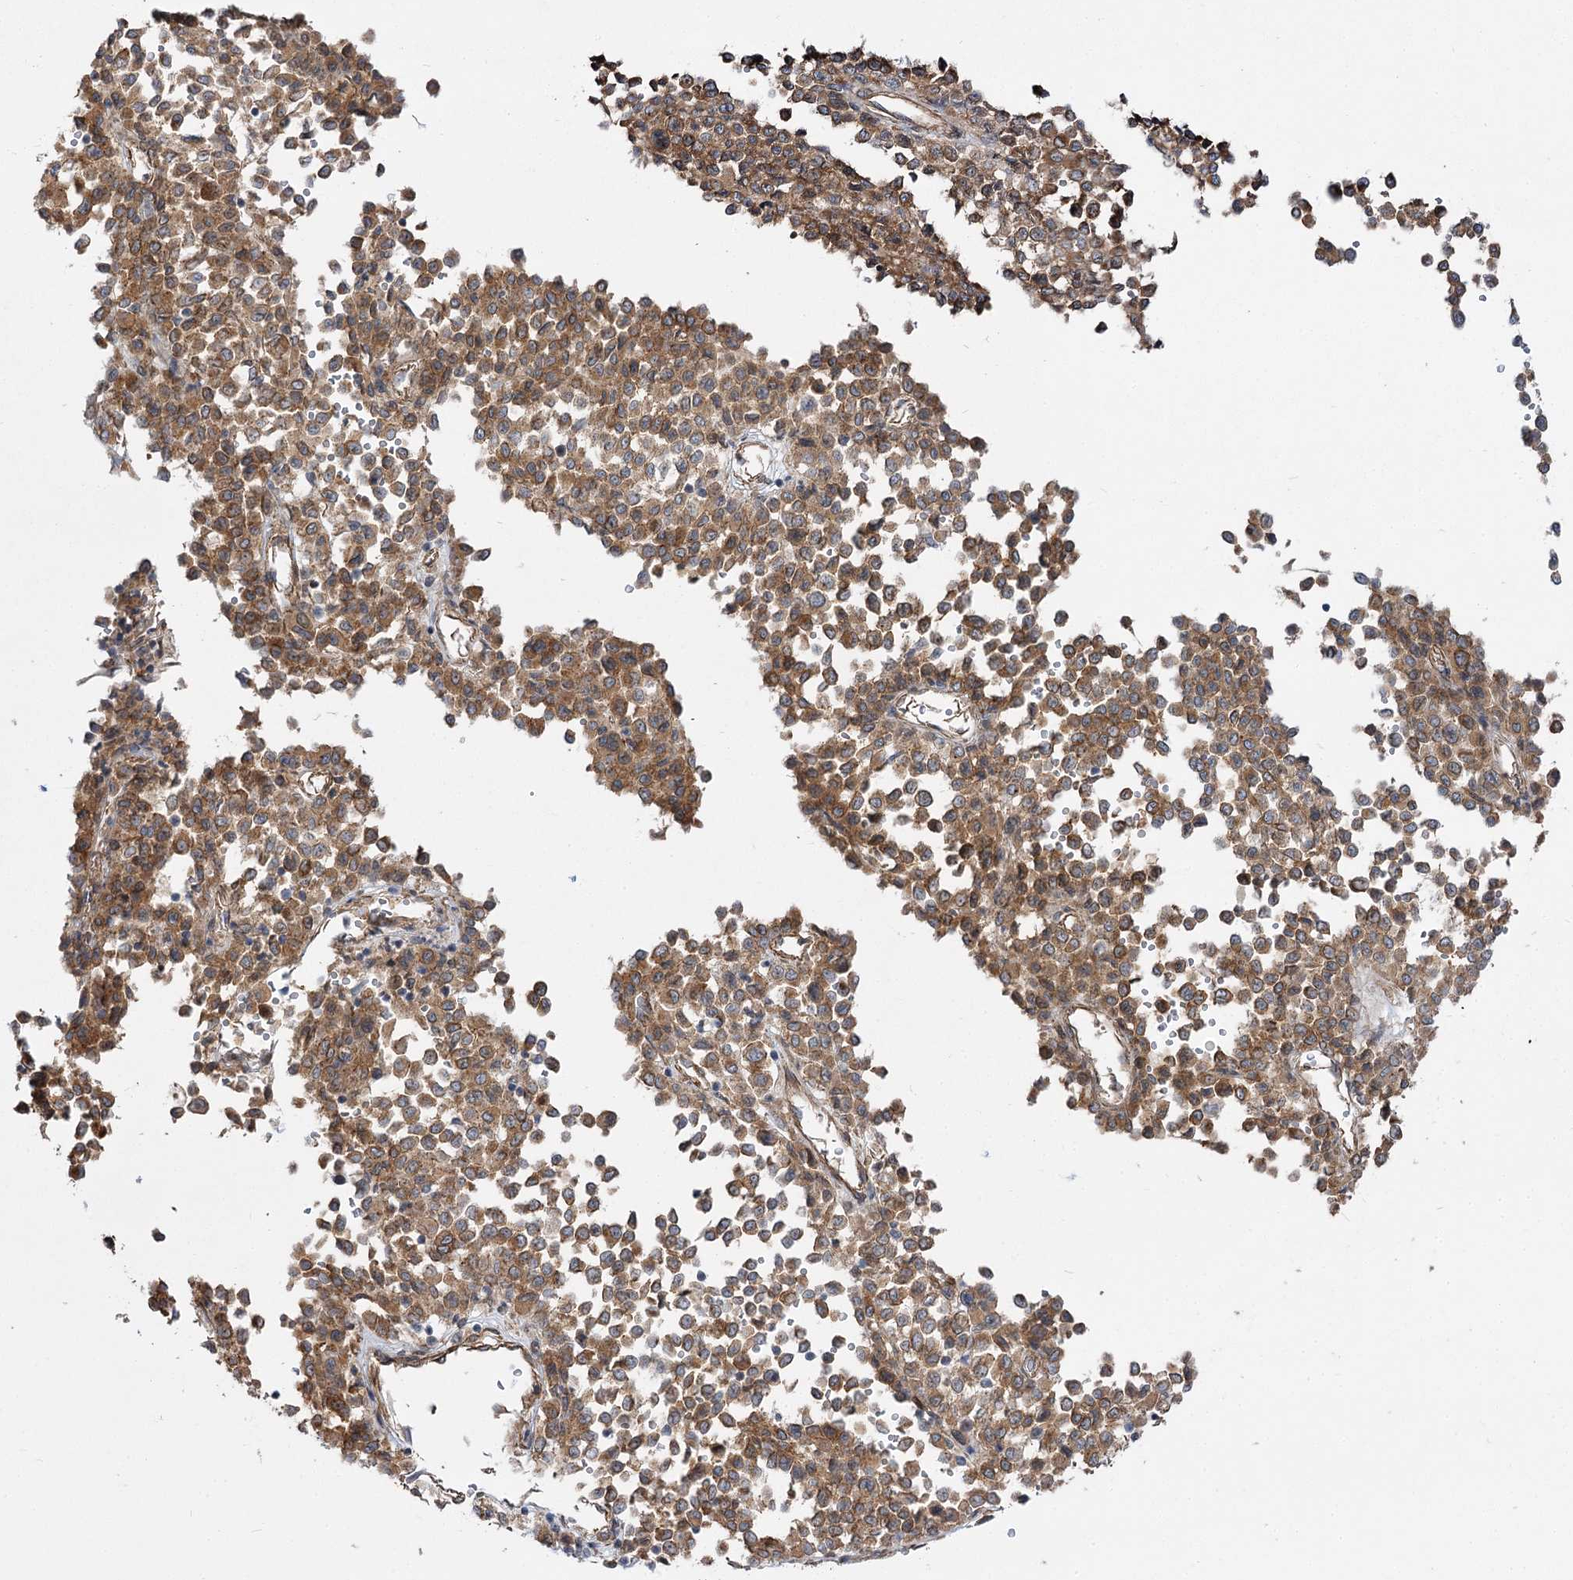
{"staining": {"intensity": "moderate", "quantity": ">75%", "location": "cytoplasmic/membranous"}, "tissue": "melanoma", "cell_type": "Tumor cells", "image_type": "cancer", "snomed": [{"axis": "morphology", "description": "Malignant melanoma, Metastatic site"}, {"axis": "topography", "description": "Pancreas"}], "caption": "Tumor cells reveal medium levels of moderate cytoplasmic/membranous staining in approximately >75% of cells in melanoma.", "gene": "SH3BP5L", "patient": {"sex": "female", "age": 30}}